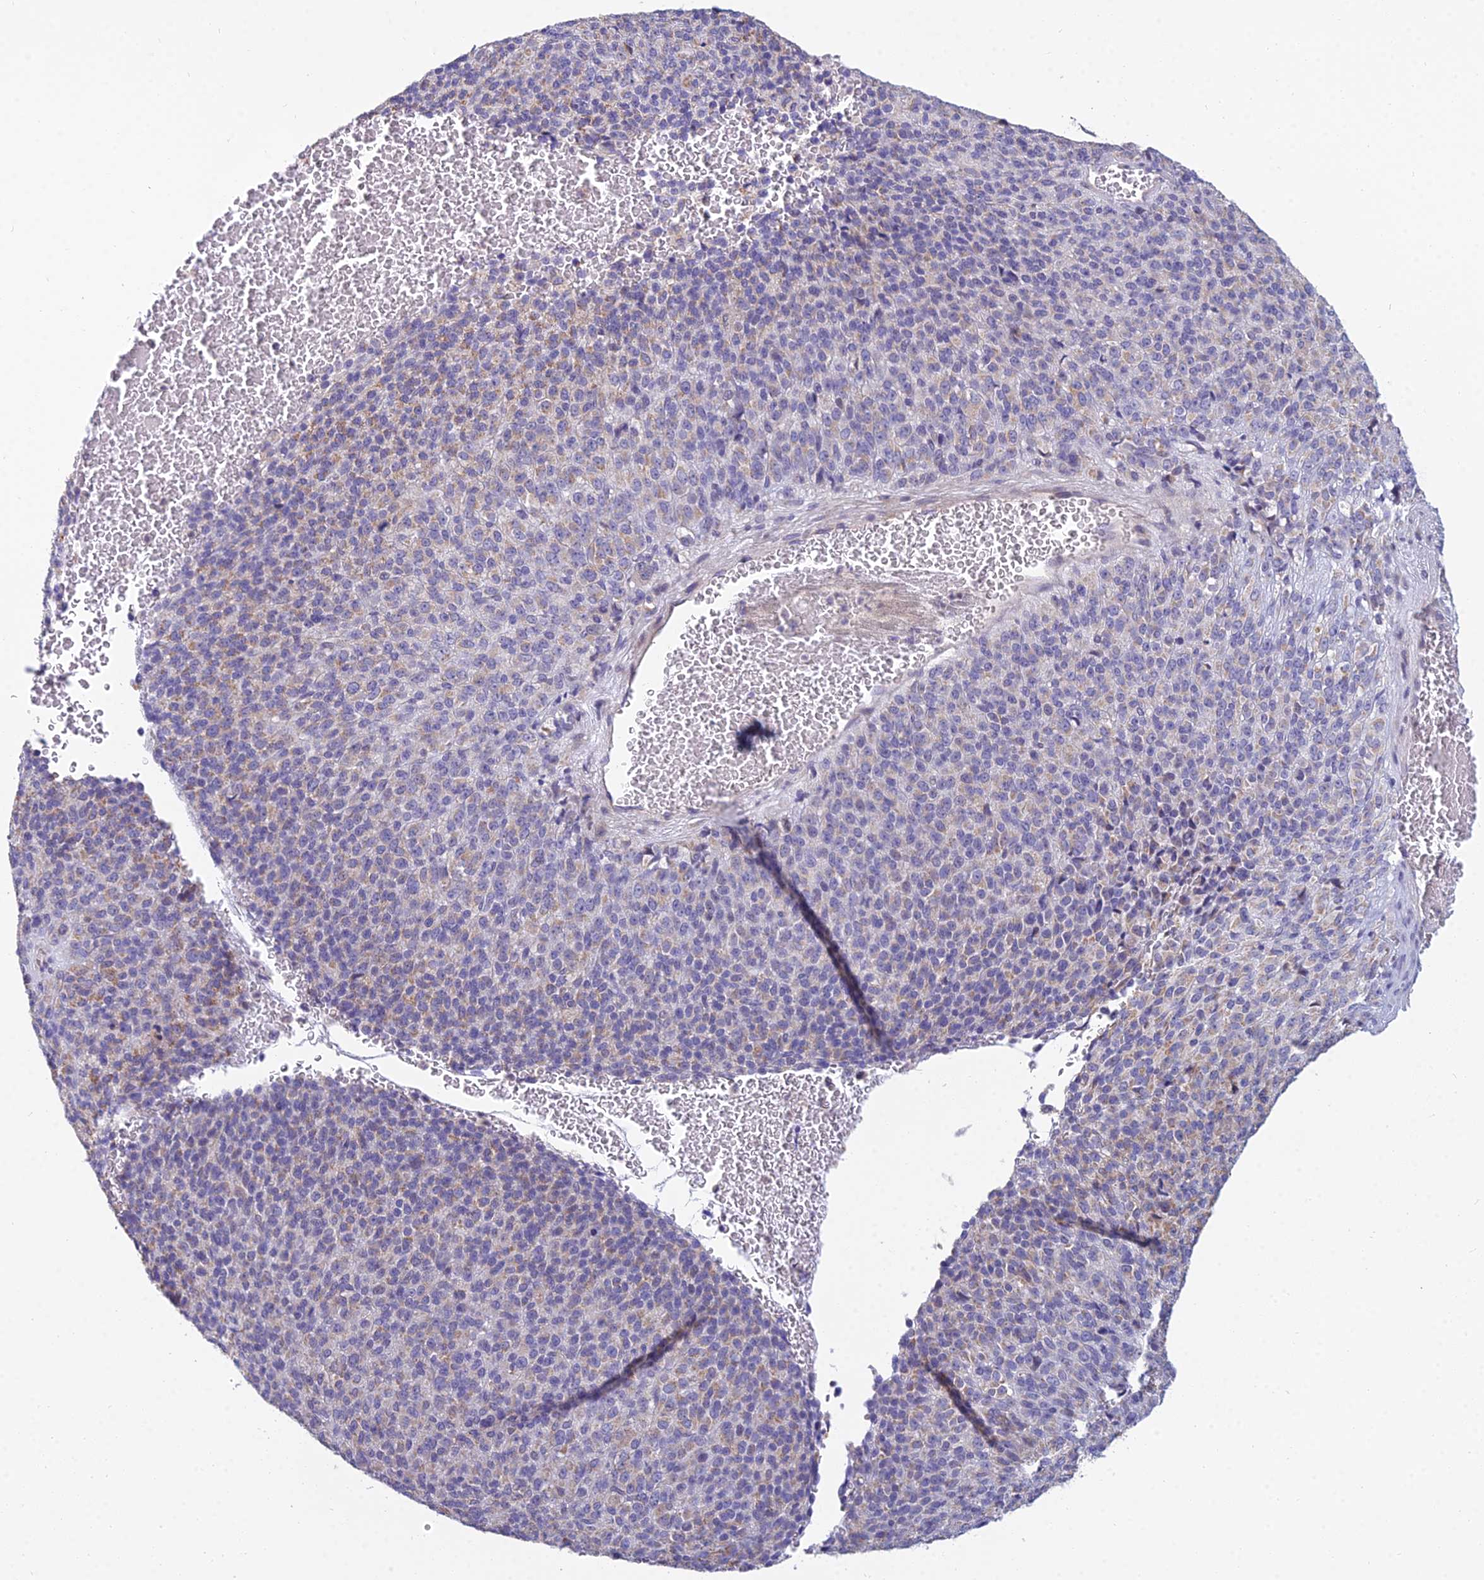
{"staining": {"intensity": "weak", "quantity": "<25%", "location": "cytoplasmic/membranous"}, "tissue": "melanoma", "cell_type": "Tumor cells", "image_type": "cancer", "snomed": [{"axis": "morphology", "description": "Malignant melanoma, Metastatic site"}, {"axis": "topography", "description": "Brain"}], "caption": "Immunohistochemistry of human malignant melanoma (metastatic site) reveals no positivity in tumor cells.", "gene": "CFAP206", "patient": {"sex": "female", "age": 56}}